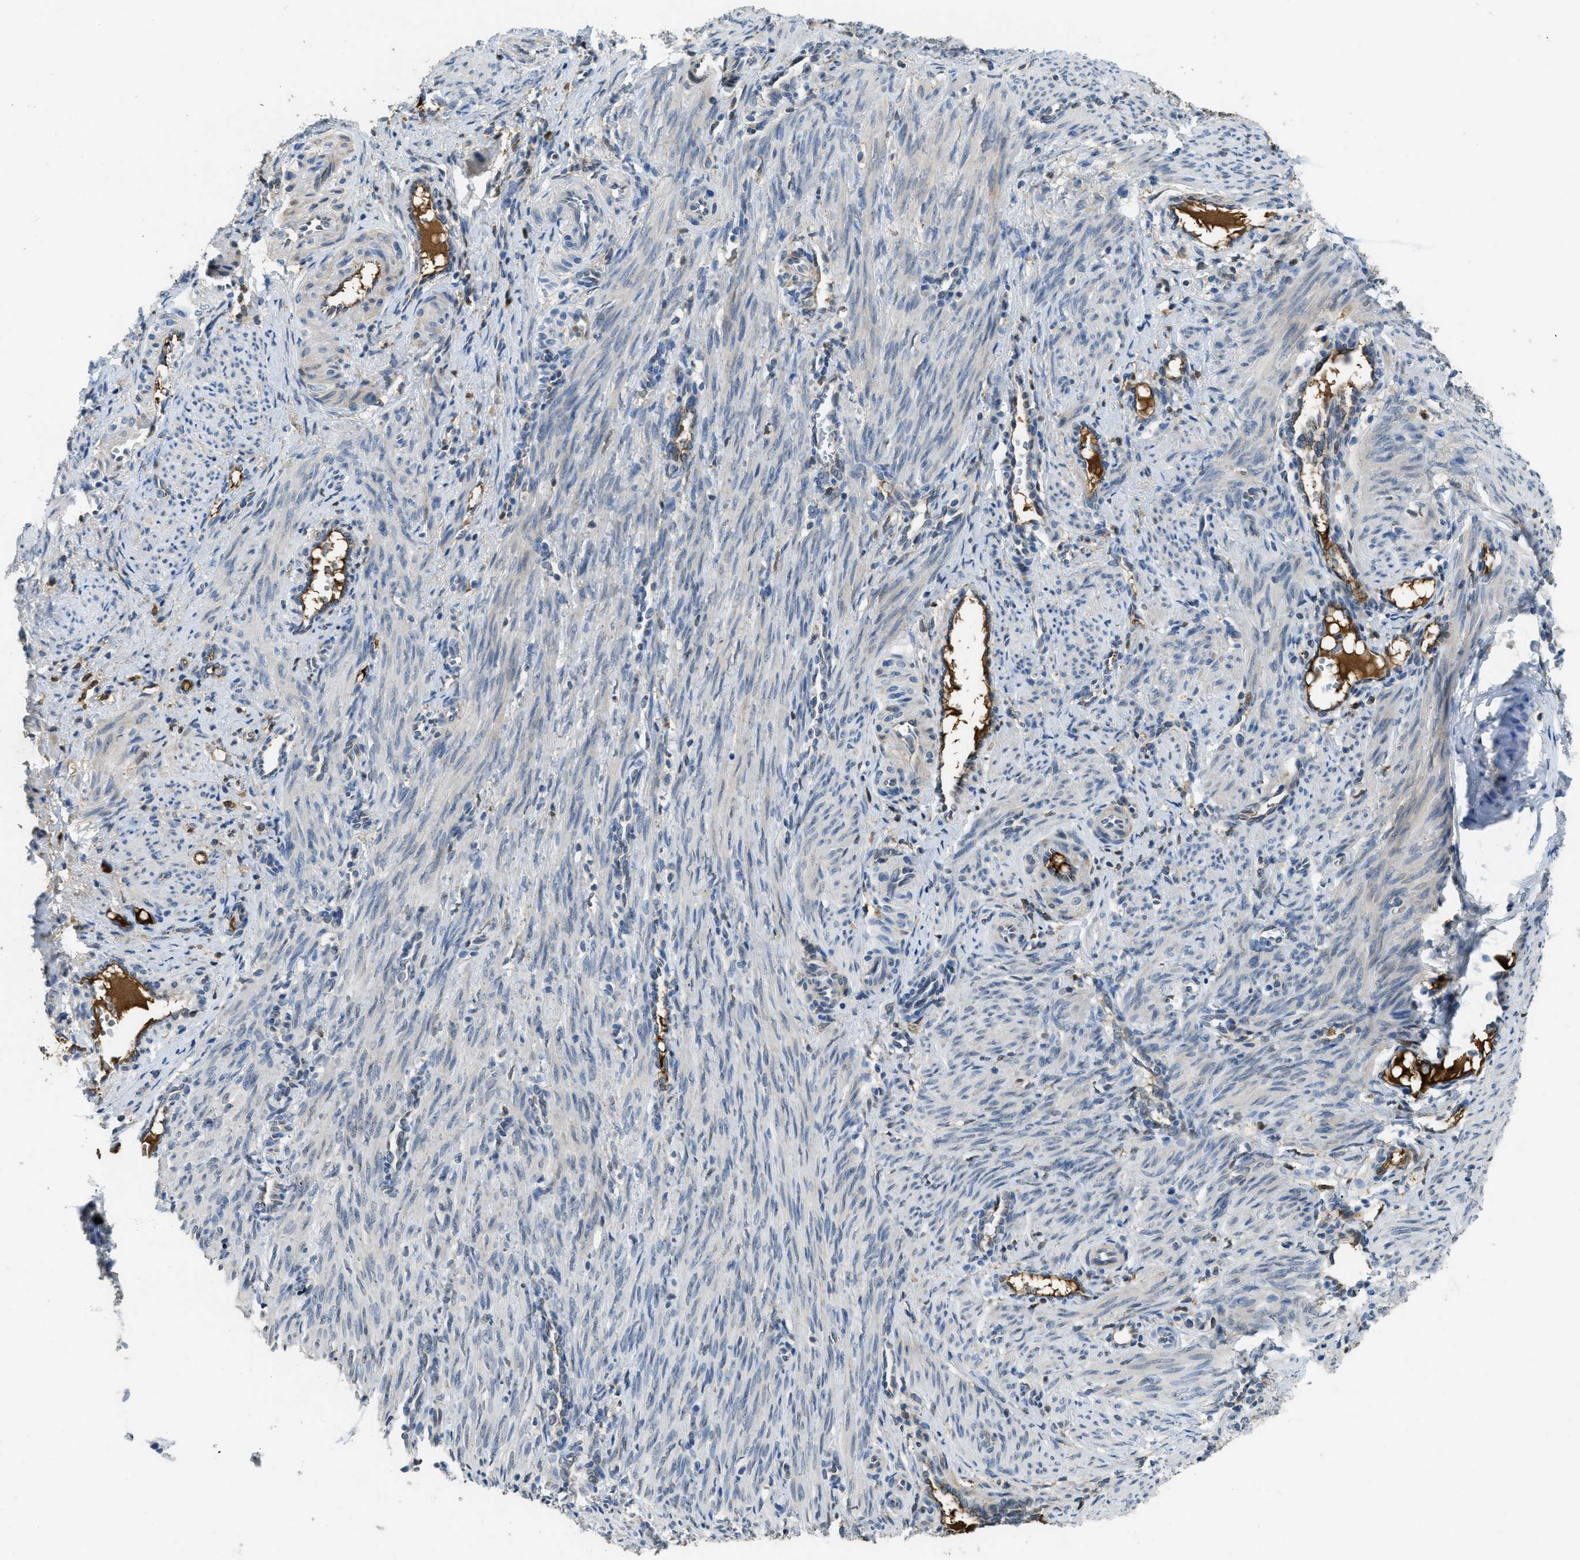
{"staining": {"intensity": "weak", "quantity": "25%-75%", "location": "cytoplasmic/membranous"}, "tissue": "smooth muscle", "cell_type": "Smooth muscle cells", "image_type": "normal", "snomed": [{"axis": "morphology", "description": "Normal tissue, NOS"}, {"axis": "topography", "description": "Endometrium"}], "caption": "Benign smooth muscle reveals weak cytoplasmic/membranous expression in about 25%-75% of smooth muscle cells, visualized by immunohistochemistry.", "gene": "MPDU1", "patient": {"sex": "female", "age": 33}}